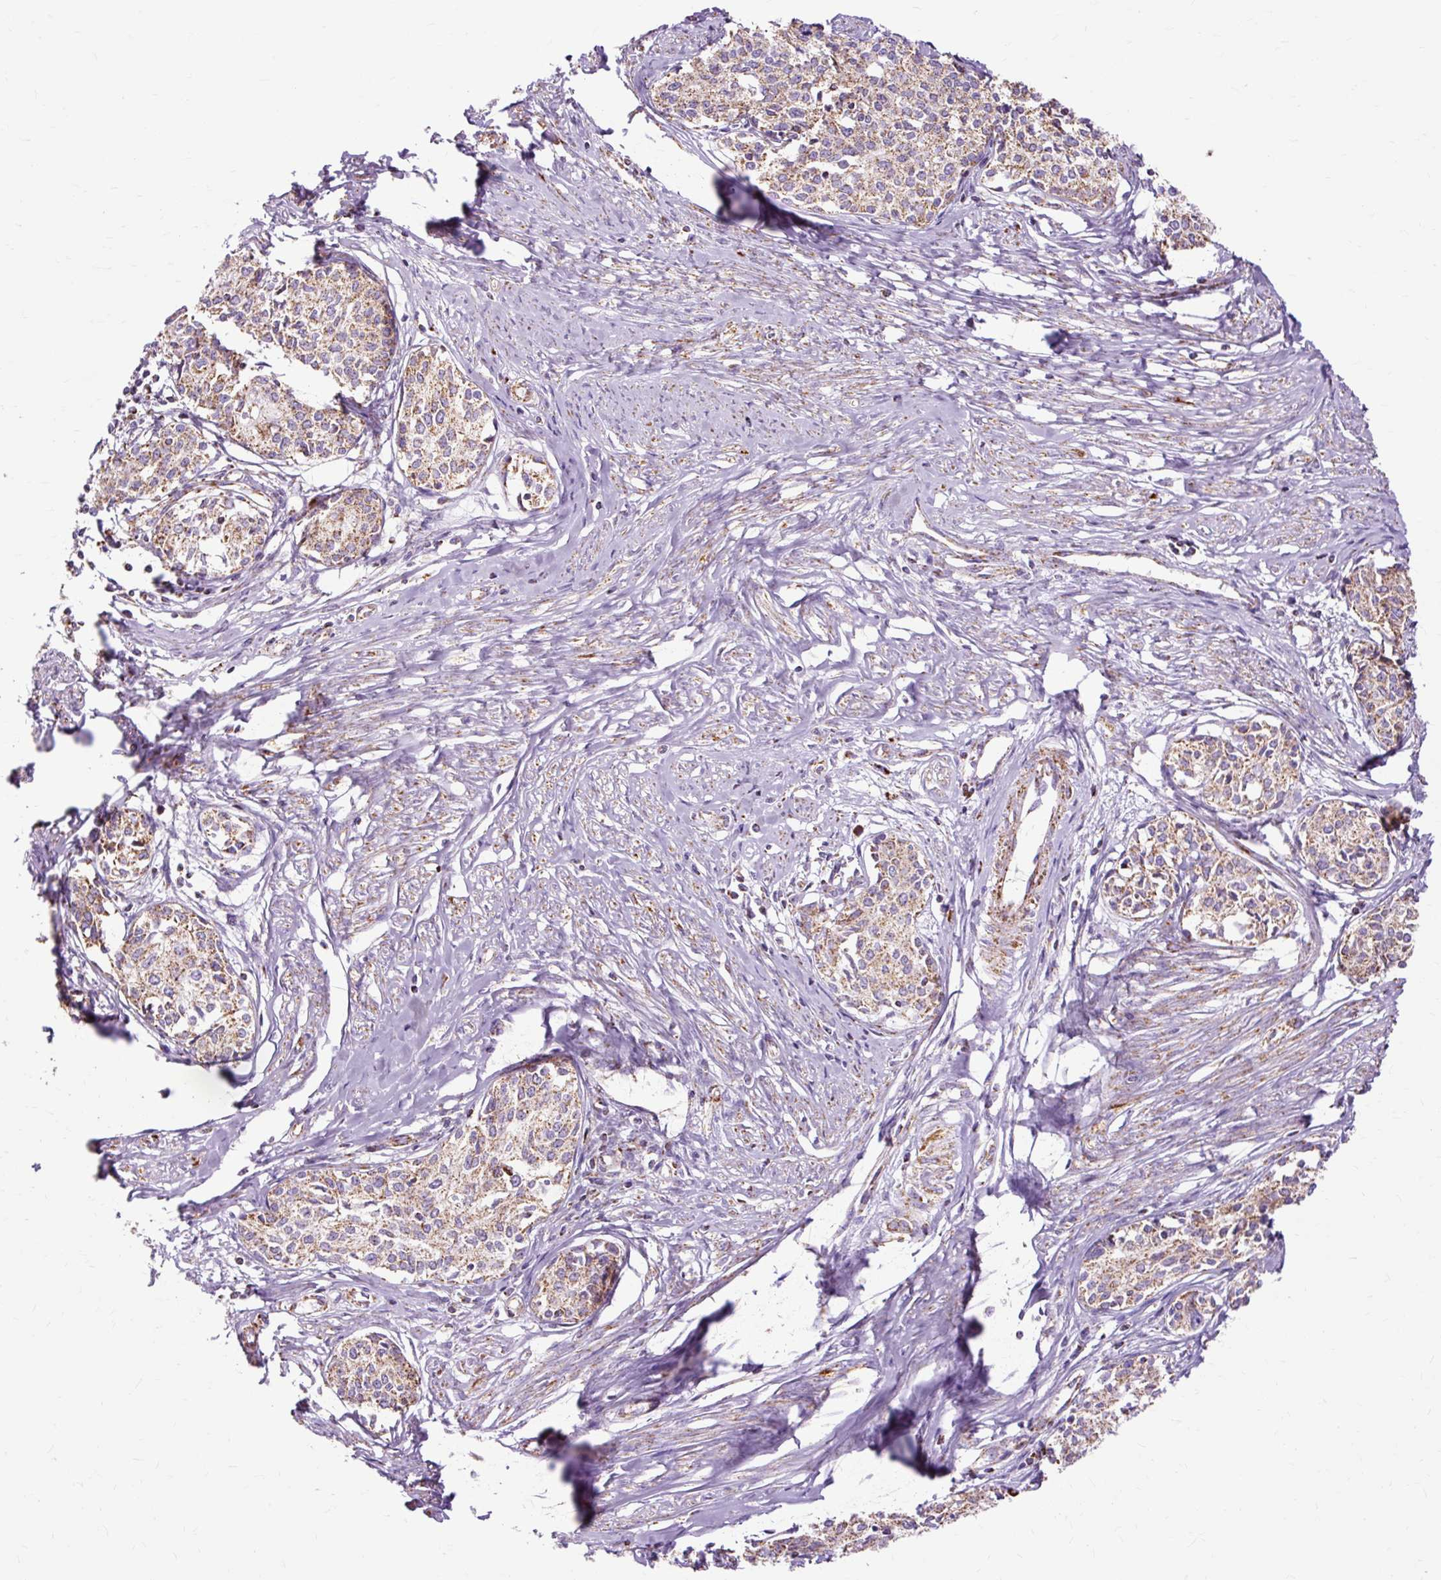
{"staining": {"intensity": "moderate", "quantity": ">75%", "location": "cytoplasmic/membranous"}, "tissue": "cervical cancer", "cell_type": "Tumor cells", "image_type": "cancer", "snomed": [{"axis": "morphology", "description": "Squamous cell carcinoma, NOS"}, {"axis": "morphology", "description": "Adenocarcinoma, NOS"}, {"axis": "topography", "description": "Cervix"}], "caption": "A high-resolution image shows IHC staining of squamous cell carcinoma (cervical), which reveals moderate cytoplasmic/membranous expression in approximately >75% of tumor cells.", "gene": "DLAT", "patient": {"sex": "female", "age": 52}}